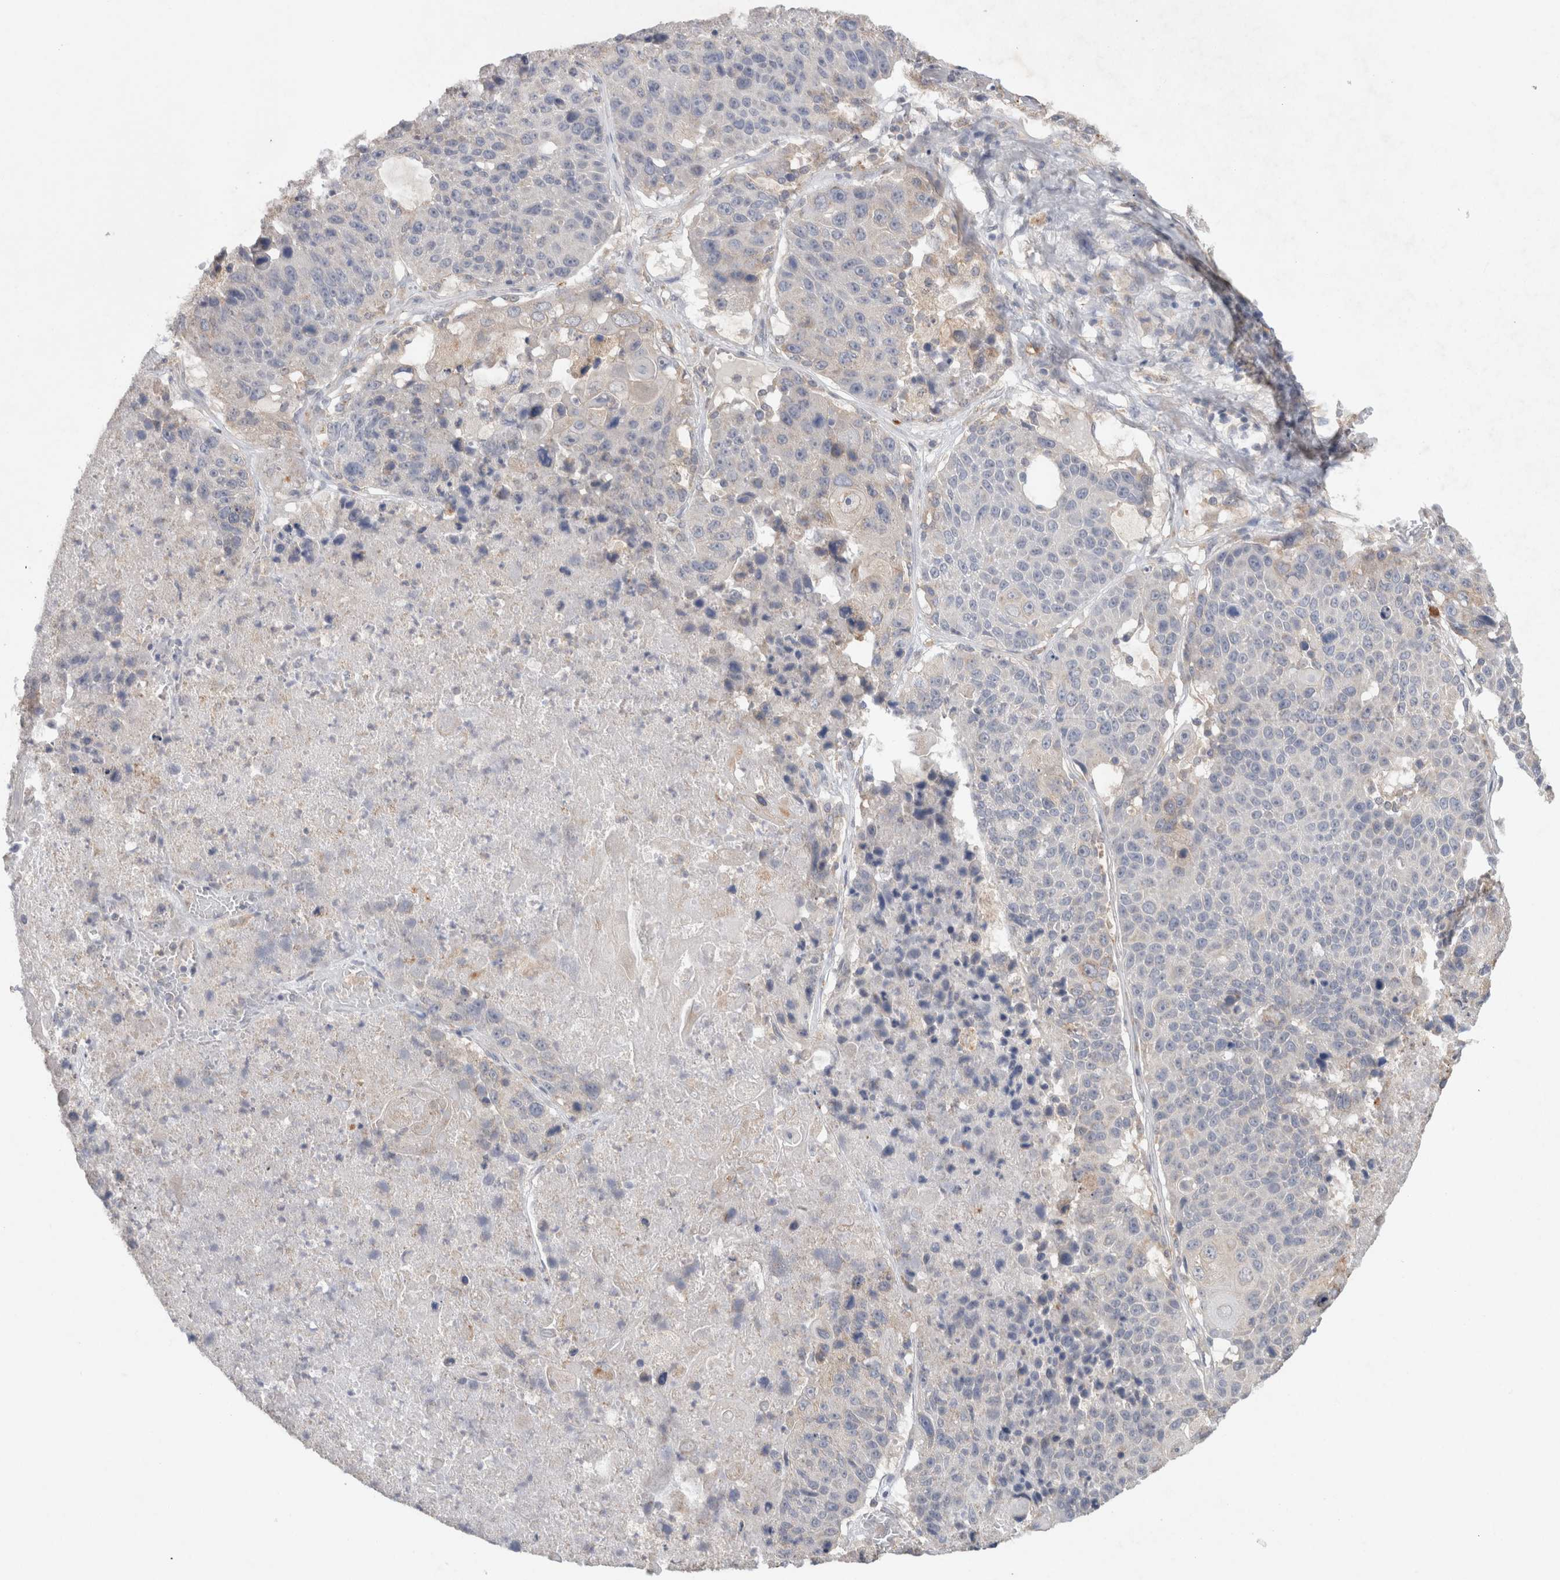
{"staining": {"intensity": "negative", "quantity": "none", "location": "none"}, "tissue": "lung cancer", "cell_type": "Tumor cells", "image_type": "cancer", "snomed": [{"axis": "morphology", "description": "Squamous cell carcinoma, NOS"}, {"axis": "topography", "description": "Lung"}], "caption": "Histopathology image shows no protein positivity in tumor cells of lung cancer tissue. (DAB IHC, high magnification).", "gene": "RAB14", "patient": {"sex": "male", "age": 61}}